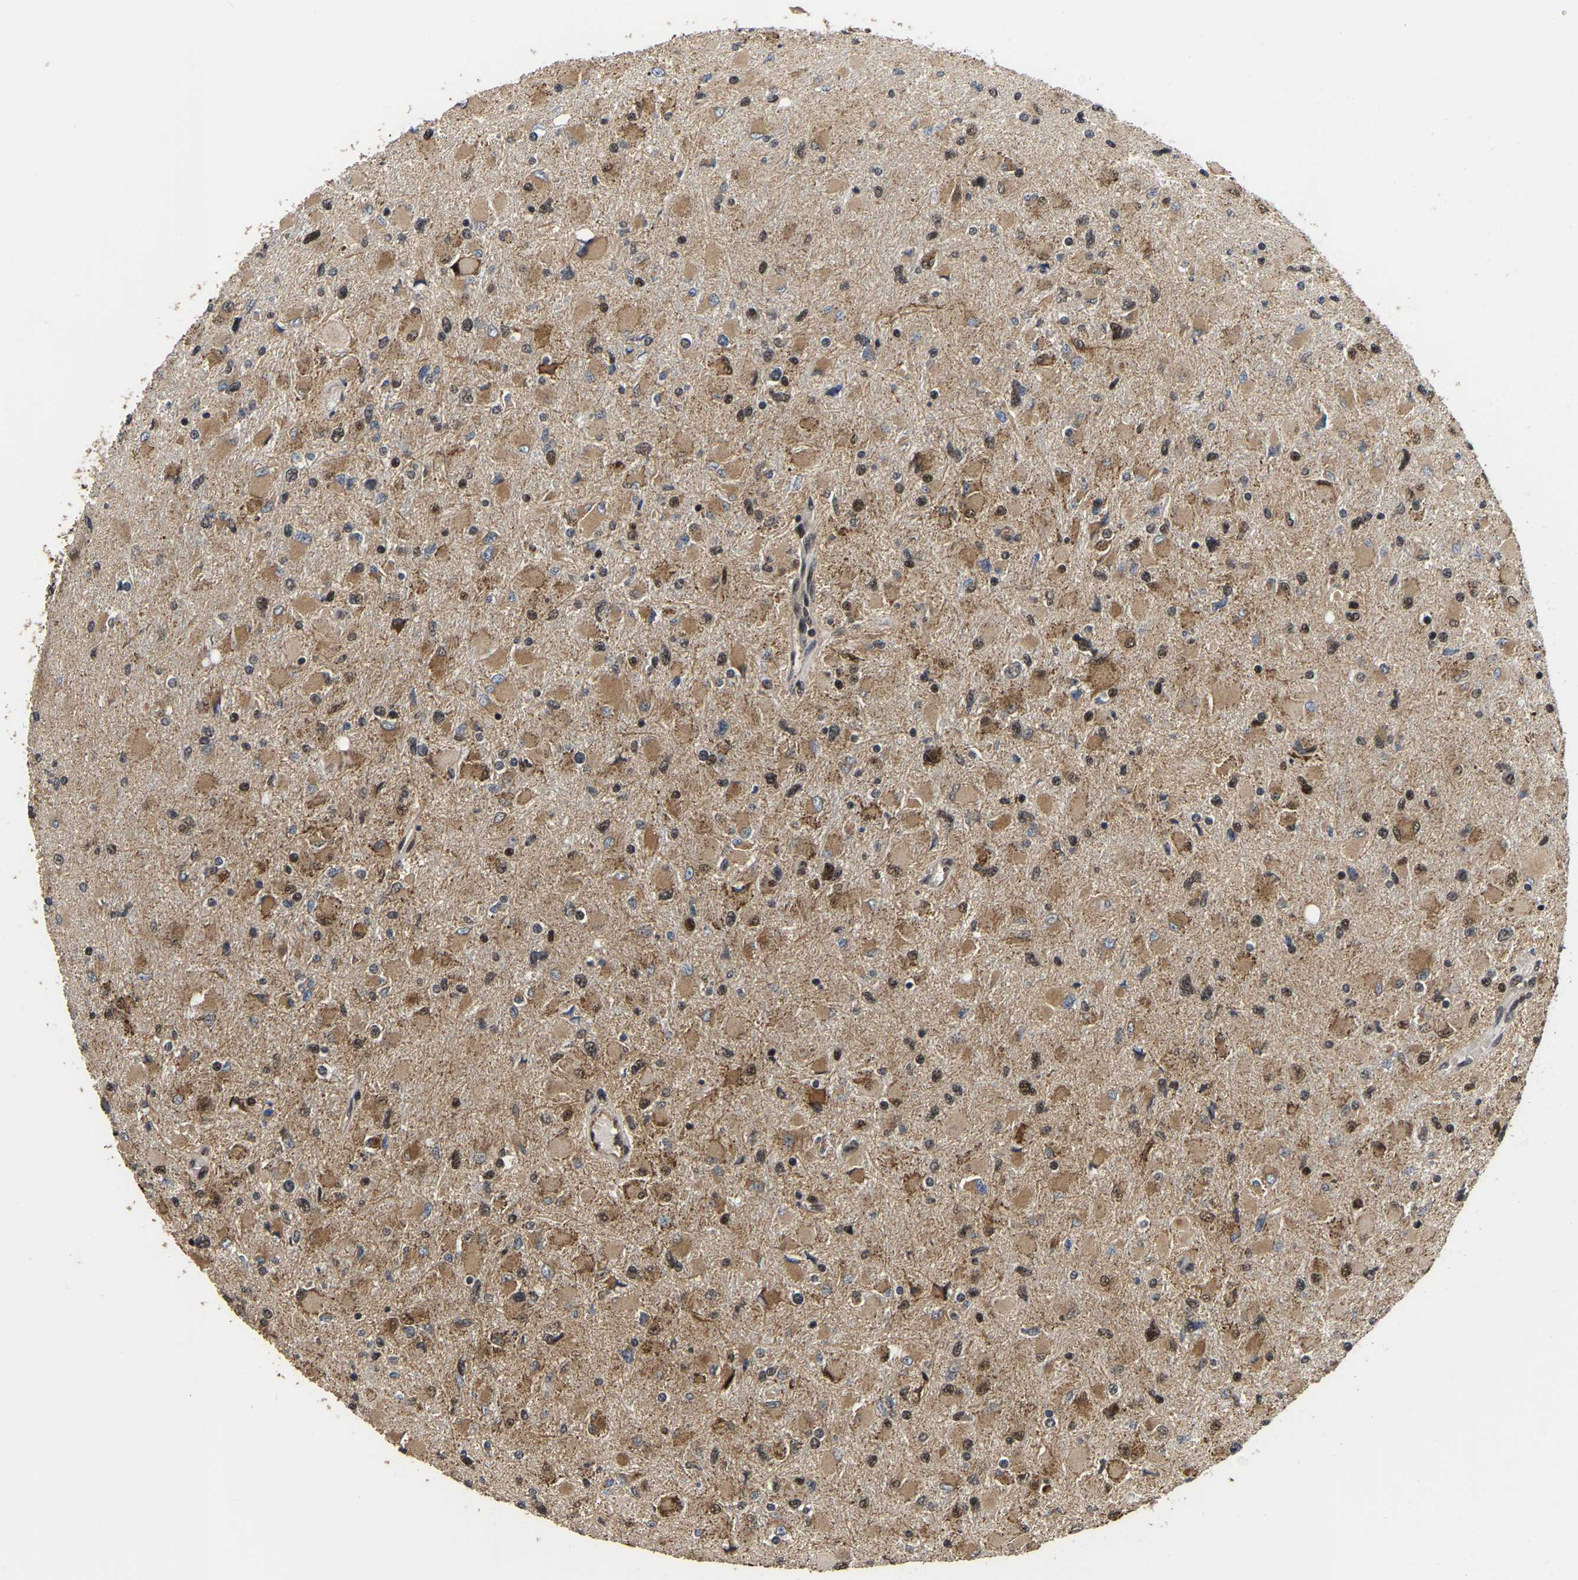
{"staining": {"intensity": "moderate", "quantity": ">75%", "location": "cytoplasmic/membranous,nuclear"}, "tissue": "glioma", "cell_type": "Tumor cells", "image_type": "cancer", "snomed": [{"axis": "morphology", "description": "Glioma, malignant, High grade"}, {"axis": "topography", "description": "Cerebral cortex"}], "caption": "Tumor cells reveal medium levels of moderate cytoplasmic/membranous and nuclear expression in approximately >75% of cells in human malignant glioma (high-grade).", "gene": "CIAO1", "patient": {"sex": "female", "age": 36}}